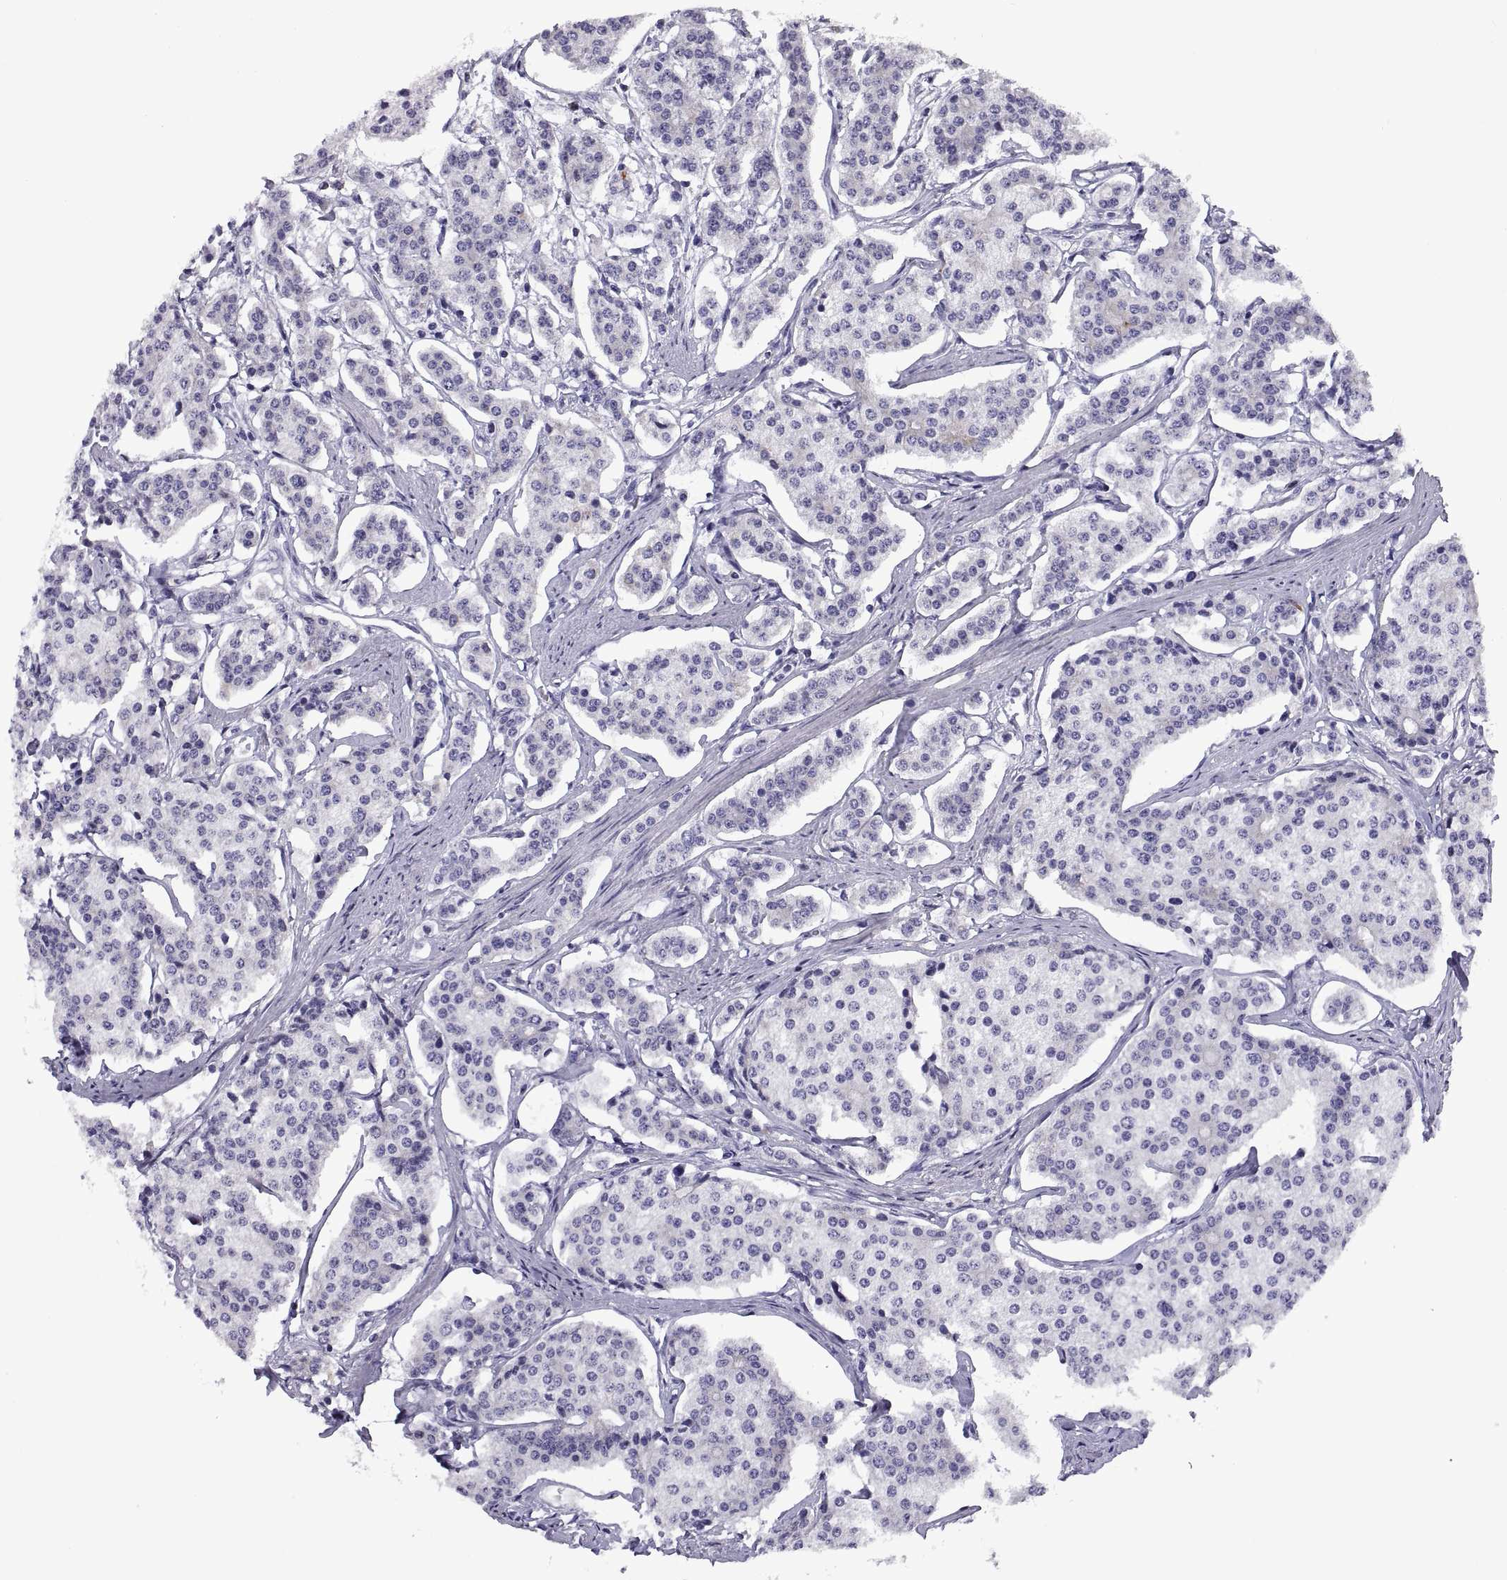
{"staining": {"intensity": "negative", "quantity": "none", "location": "none"}, "tissue": "carcinoid", "cell_type": "Tumor cells", "image_type": "cancer", "snomed": [{"axis": "morphology", "description": "Carcinoid, malignant, NOS"}, {"axis": "topography", "description": "Small intestine"}], "caption": "This is an immunohistochemistry histopathology image of human carcinoid. There is no positivity in tumor cells.", "gene": "RGS20", "patient": {"sex": "female", "age": 65}}